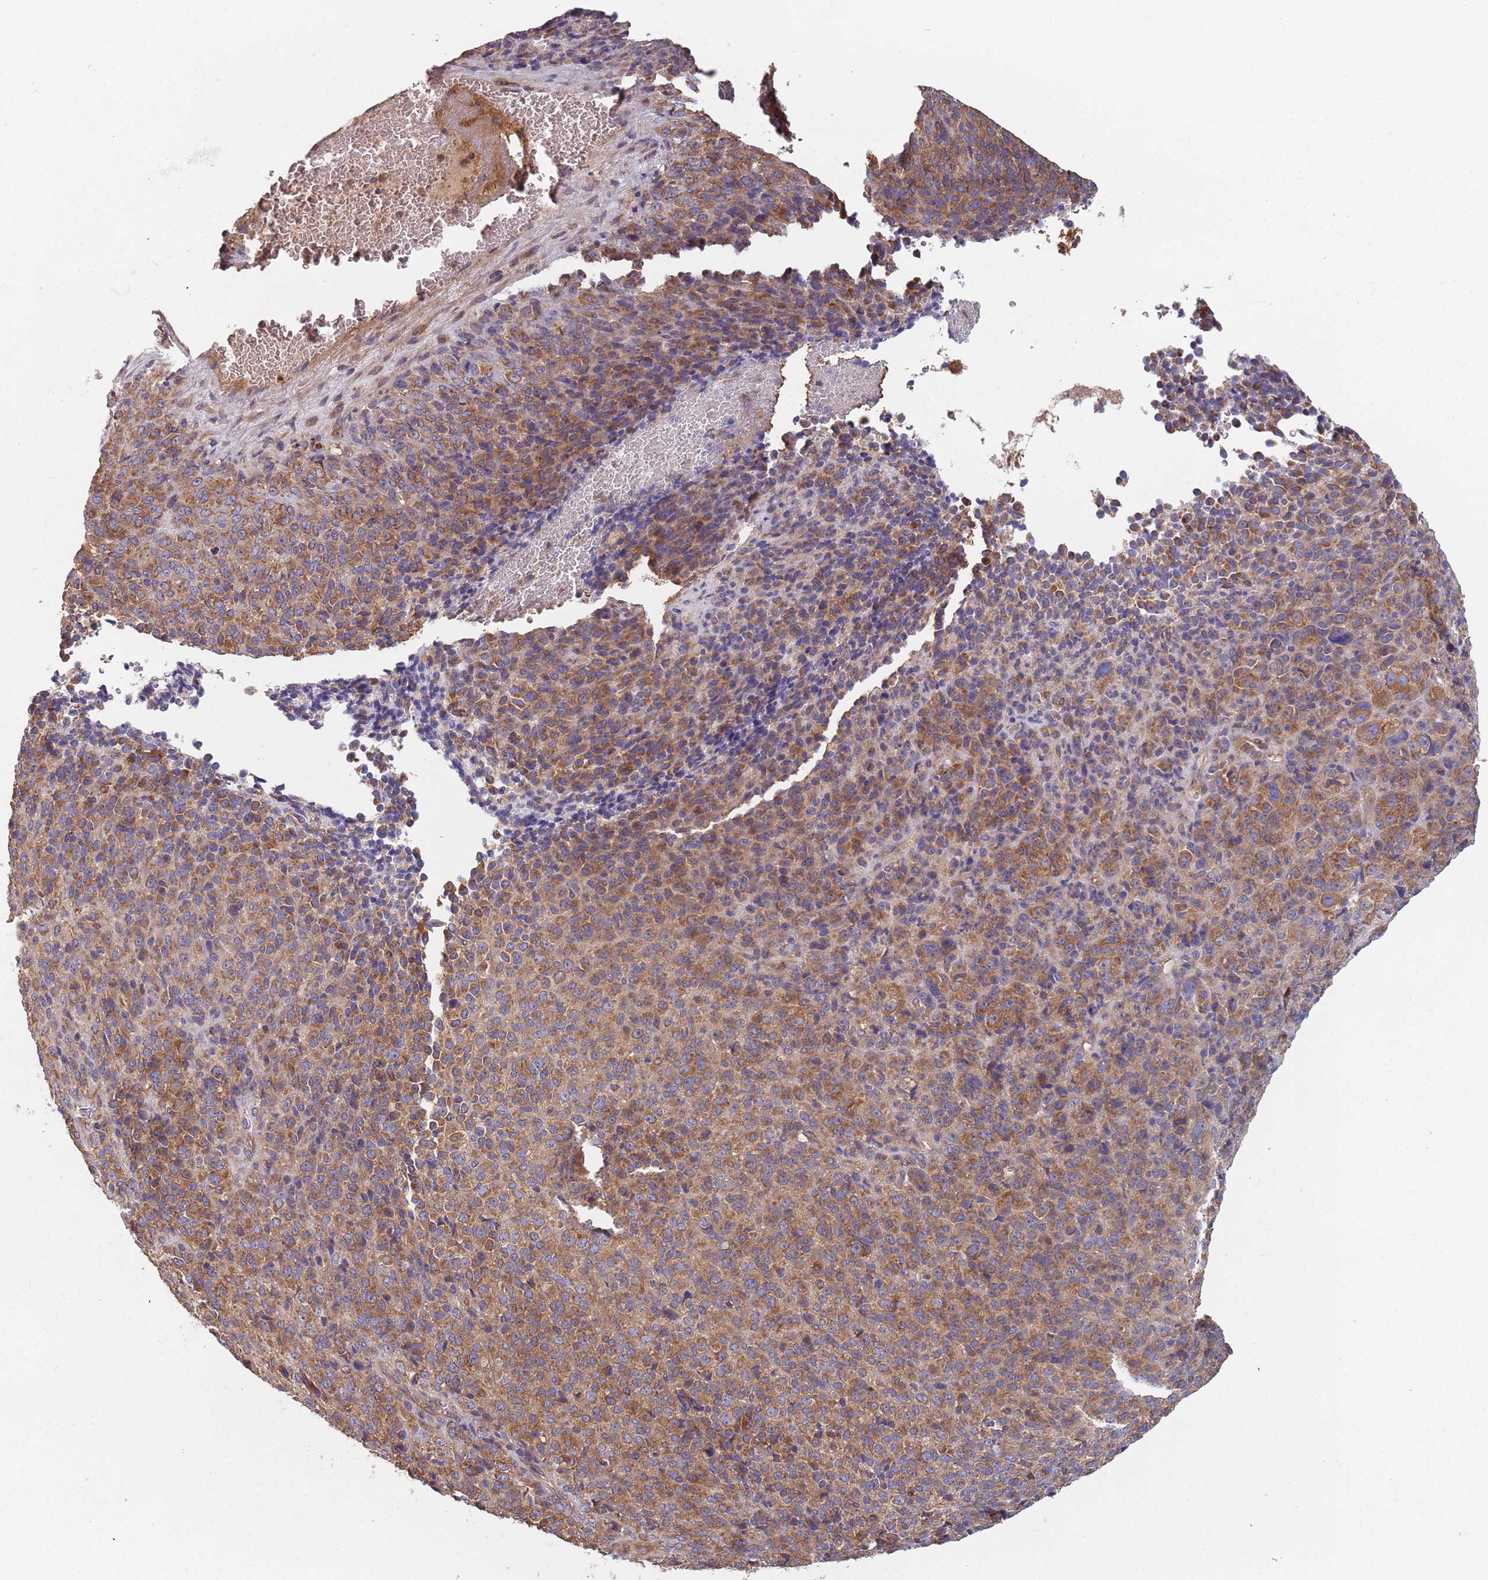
{"staining": {"intensity": "moderate", "quantity": ">75%", "location": "cytoplasmic/membranous"}, "tissue": "melanoma", "cell_type": "Tumor cells", "image_type": "cancer", "snomed": [{"axis": "morphology", "description": "Malignant melanoma, Metastatic site"}, {"axis": "topography", "description": "Brain"}], "caption": "This micrograph exhibits malignant melanoma (metastatic site) stained with immunohistochemistry to label a protein in brown. The cytoplasmic/membranous of tumor cells show moderate positivity for the protein. Nuclei are counter-stained blue.", "gene": "GDI2", "patient": {"sex": "female", "age": 56}}